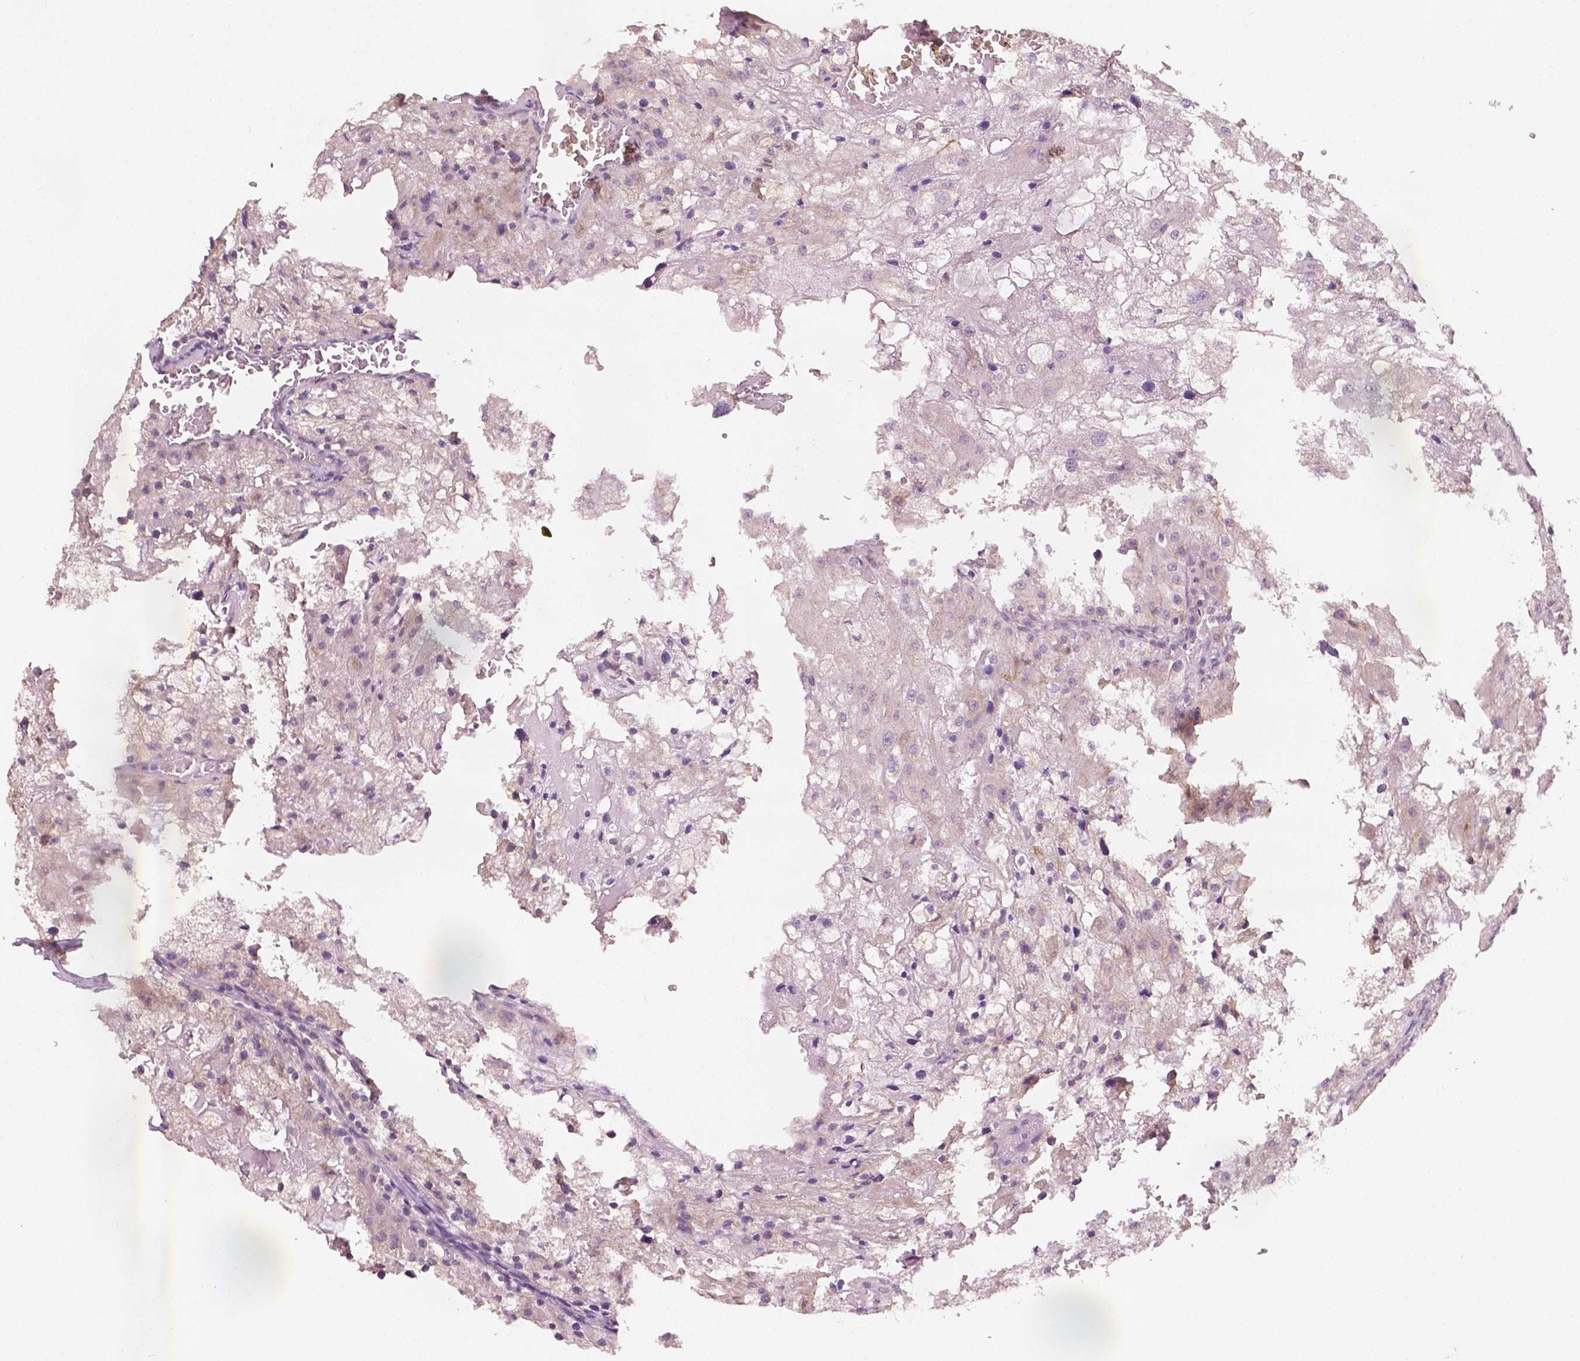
{"staining": {"intensity": "negative", "quantity": "none", "location": "none"}, "tissue": "renal cancer", "cell_type": "Tumor cells", "image_type": "cancer", "snomed": [{"axis": "morphology", "description": "Adenocarcinoma, NOS"}, {"axis": "topography", "description": "Kidney"}], "caption": "Immunohistochemistry of human renal adenocarcinoma exhibits no staining in tumor cells. (Brightfield microscopy of DAB immunohistochemistry (IHC) at high magnification).", "gene": "EBAG9", "patient": {"sex": "female", "age": 74}}